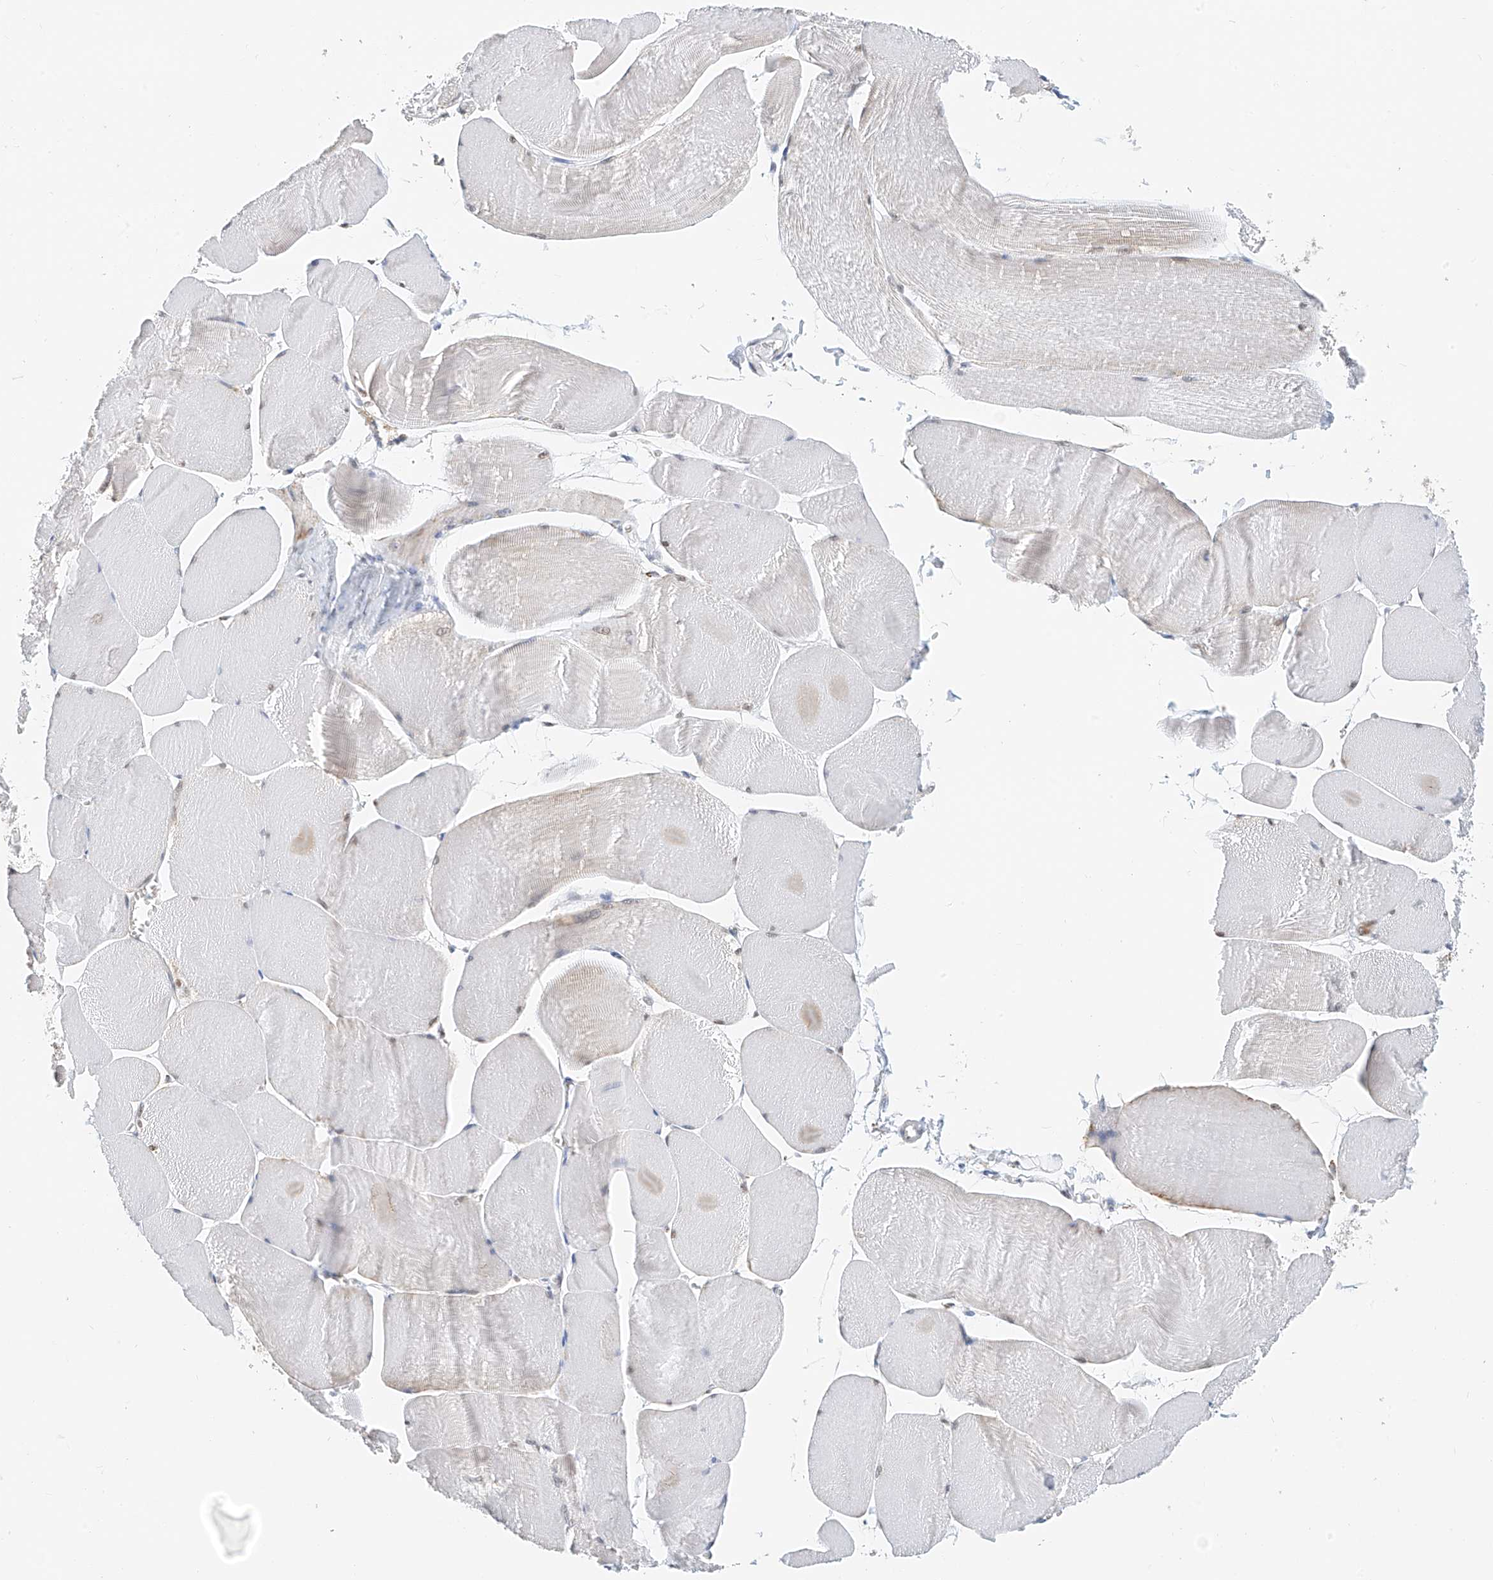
{"staining": {"intensity": "negative", "quantity": "none", "location": "none"}, "tissue": "skeletal muscle", "cell_type": "Myocytes", "image_type": "normal", "snomed": [{"axis": "morphology", "description": "Normal tissue, NOS"}, {"axis": "morphology", "description": "Basal cell carcinoma"}, {"axis": "topography", "description": "Skeletal muscle"}], "caption": "The photomicrograph demonstrates no significant positivity in myocytes of skeletal muscle. (DAB (3,3'-diaminobenzidine) IHC visualized using brightfield microscopy, high magnification).", "gene": "NALCN", "patient": {"sex": "female", "age": 64}}